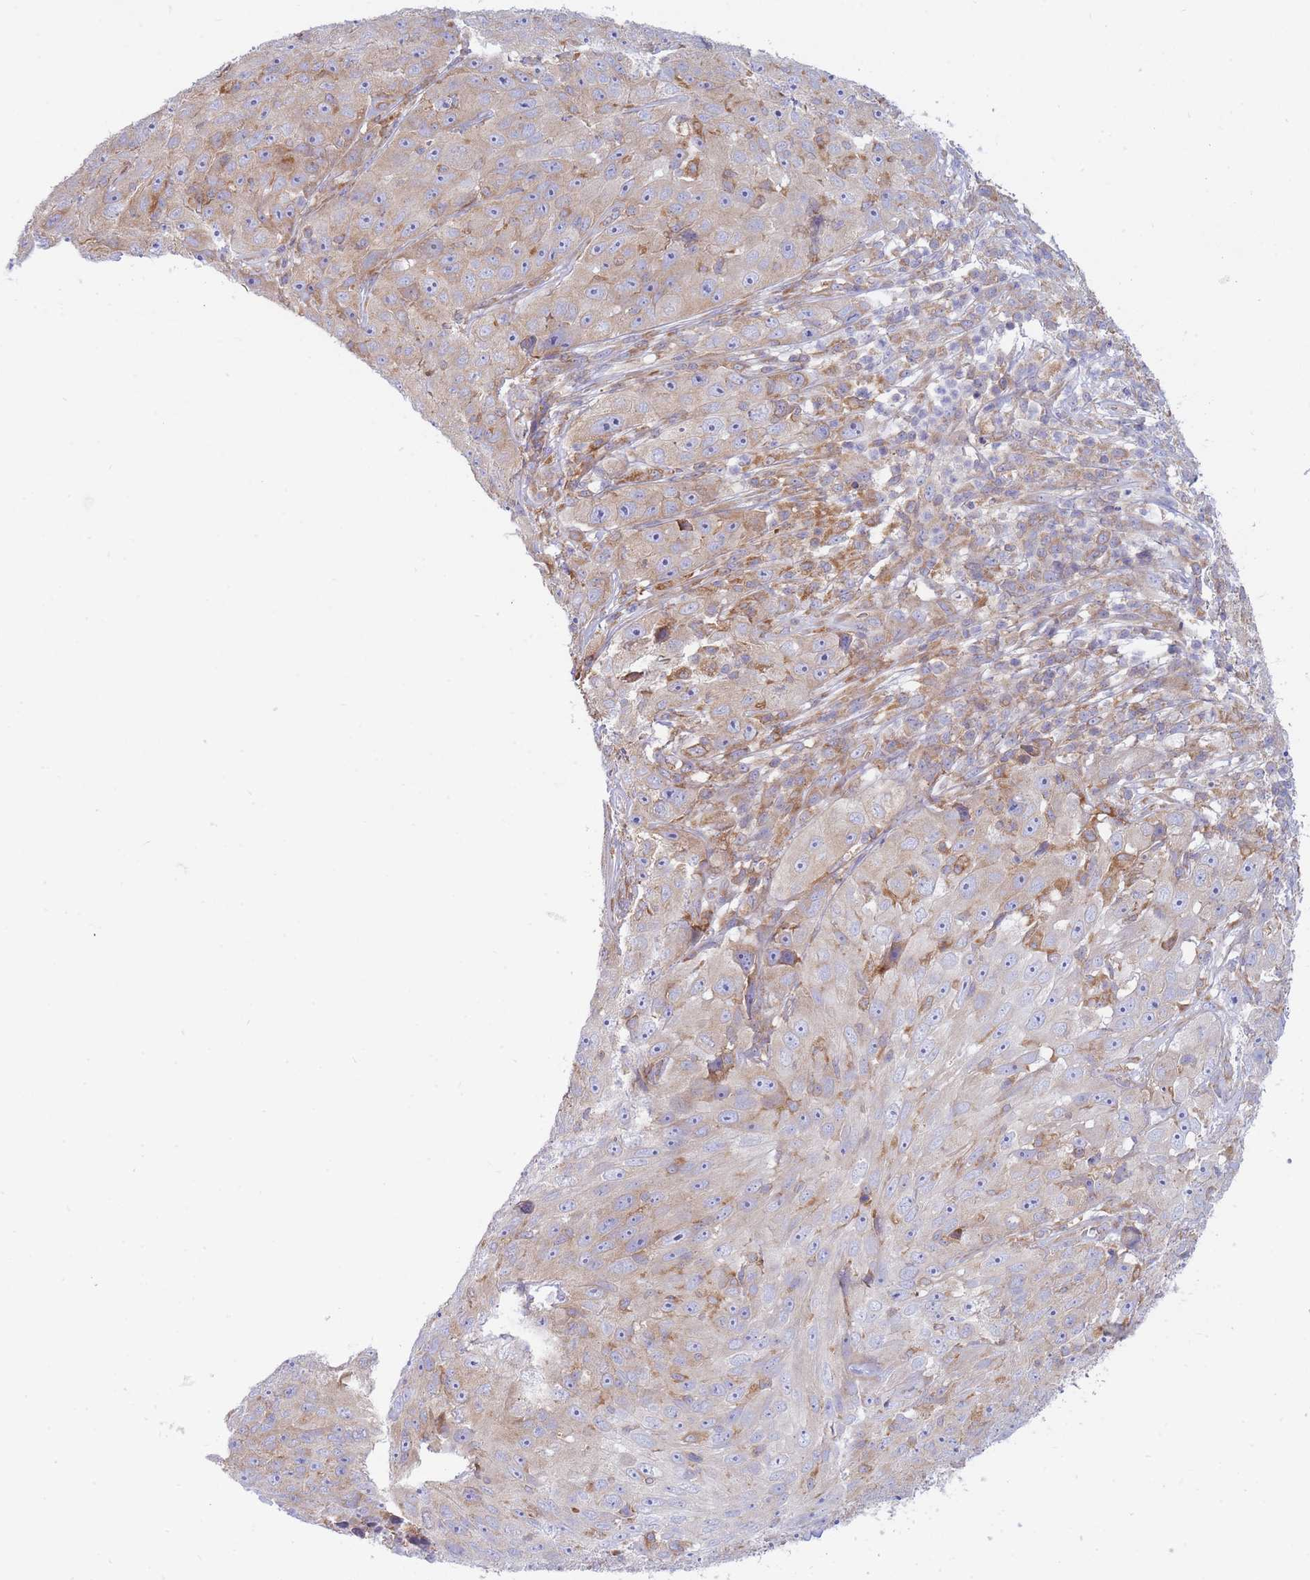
{"staining": {"intensity": "weak", "quantity": "25%-75%", "location": "cytoplasmic/membranous"}, "tissue": "skin cancer", "cell_type": "Tumor cells", "image_type": "cancer", "snomed": [{"axis": "morphology", "description": "Squamous cell carcinoma, NOS"}, {"axis": "topography", "description": "Skin"}], "caption": "A high-resolution micrograph shows immunohistochemistry staining of skin cancer (squamous cell carcinoma), which displays weak cytoplasmic/membranous positivity in approximately 25%-75% of tumor cells.", "gene": "SH2B2", "patient": {"sex": "female", "age": 87}}